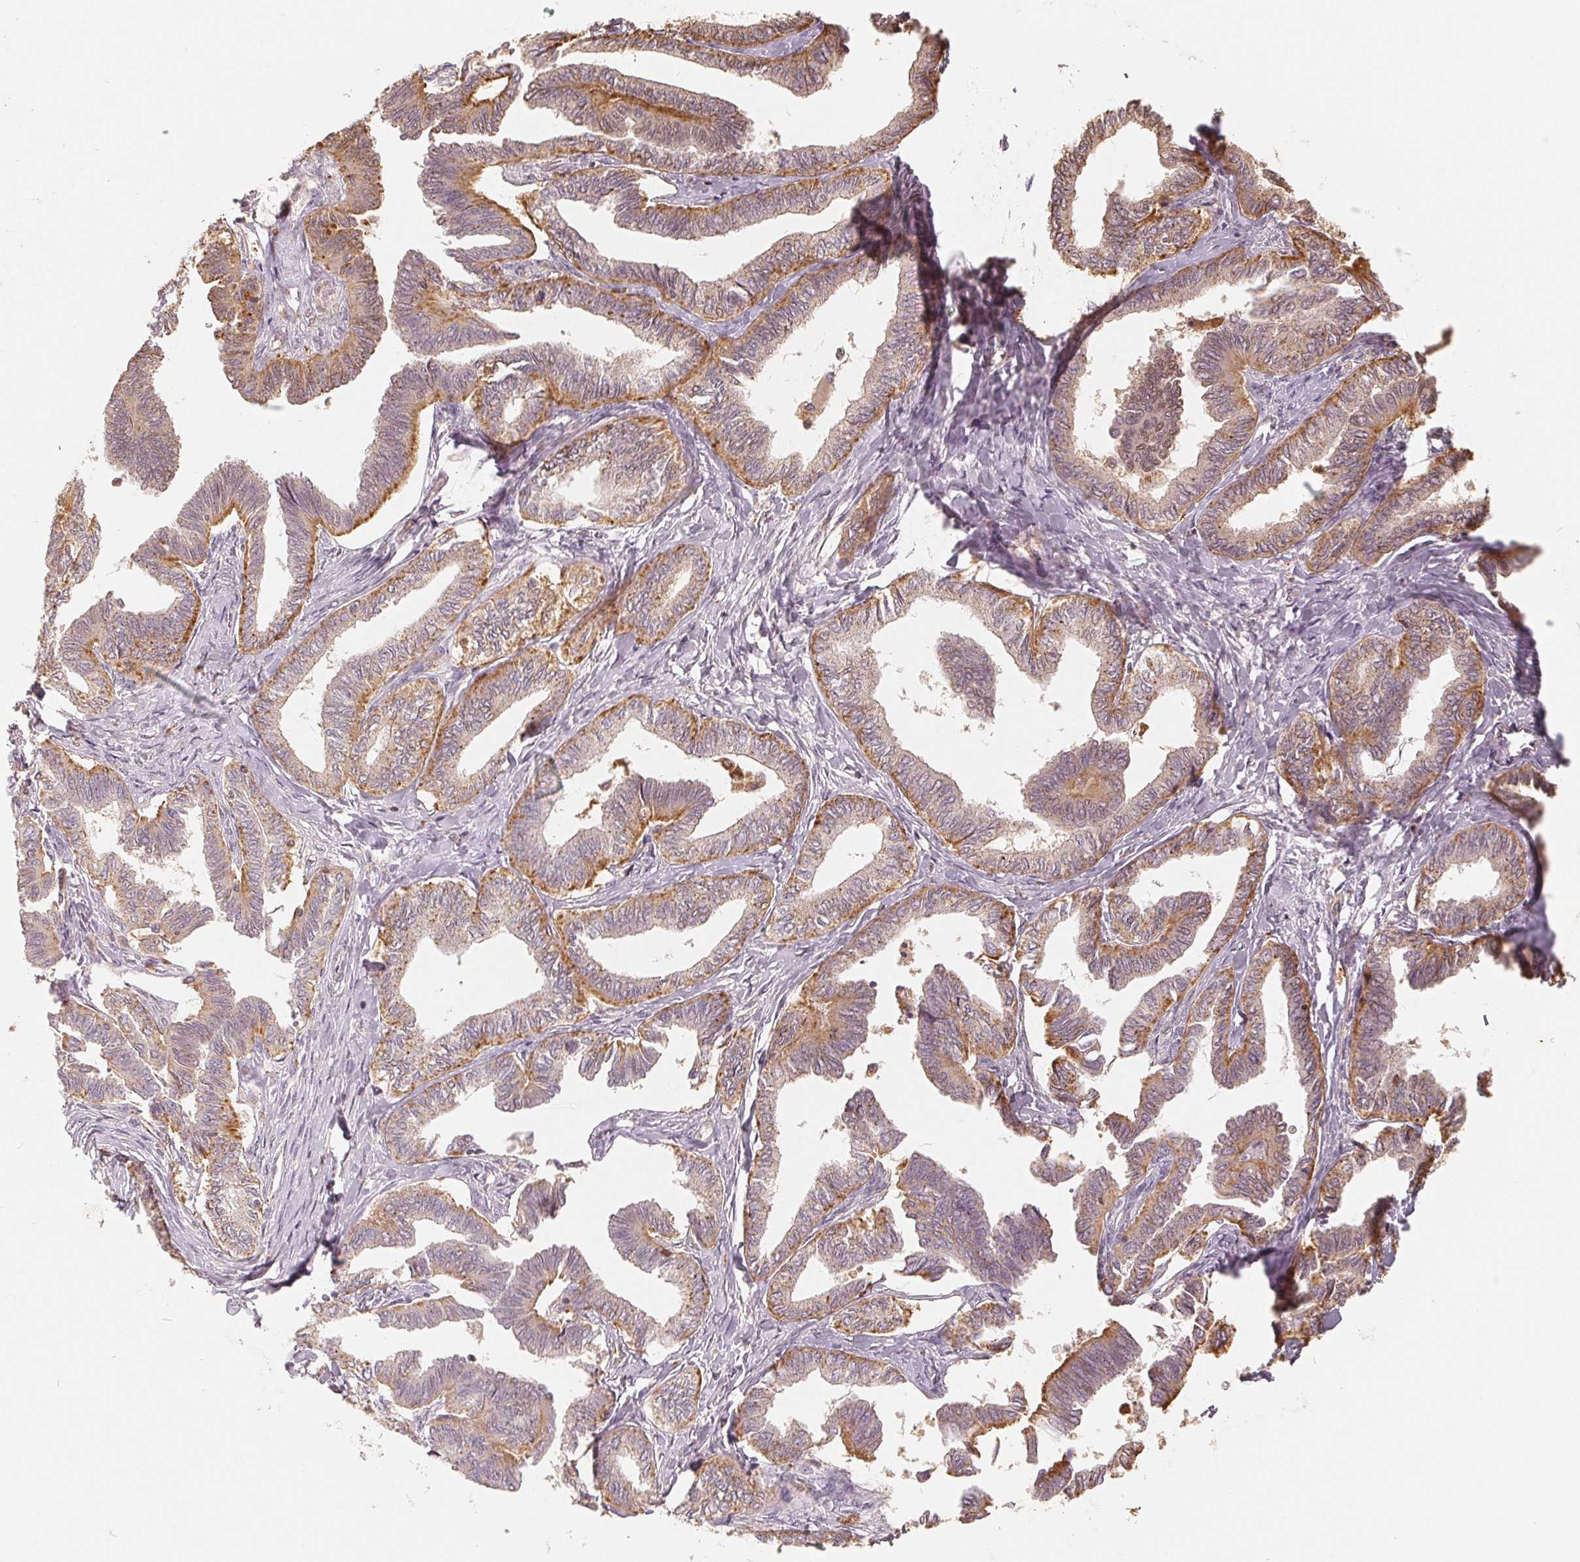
{"staining": {"intensity": "weak", "quantity": ">75%", "location": "cytoplasmic/membranous"}, "tissue": "ovarian cancer", "cell_type": "Tumor cells", "image_type": "cancer", "snomed": [{"axis": "morphology", "description": "Carcinoma, endometroid"}, {"axis": "topography", "description": "Ovary"}], "caption": "This image demonstrates ovarian cancer (endometroid carcinoma) stained with immunohistochemistry (IHC) to label a protein in brown. The cytoplasmic/membranous of tumor cells show weak positivity for the protein. Nuclei are counter-stained blue.", "gene": "GUSB", "patient": {"sex": "female", "age": 70}}